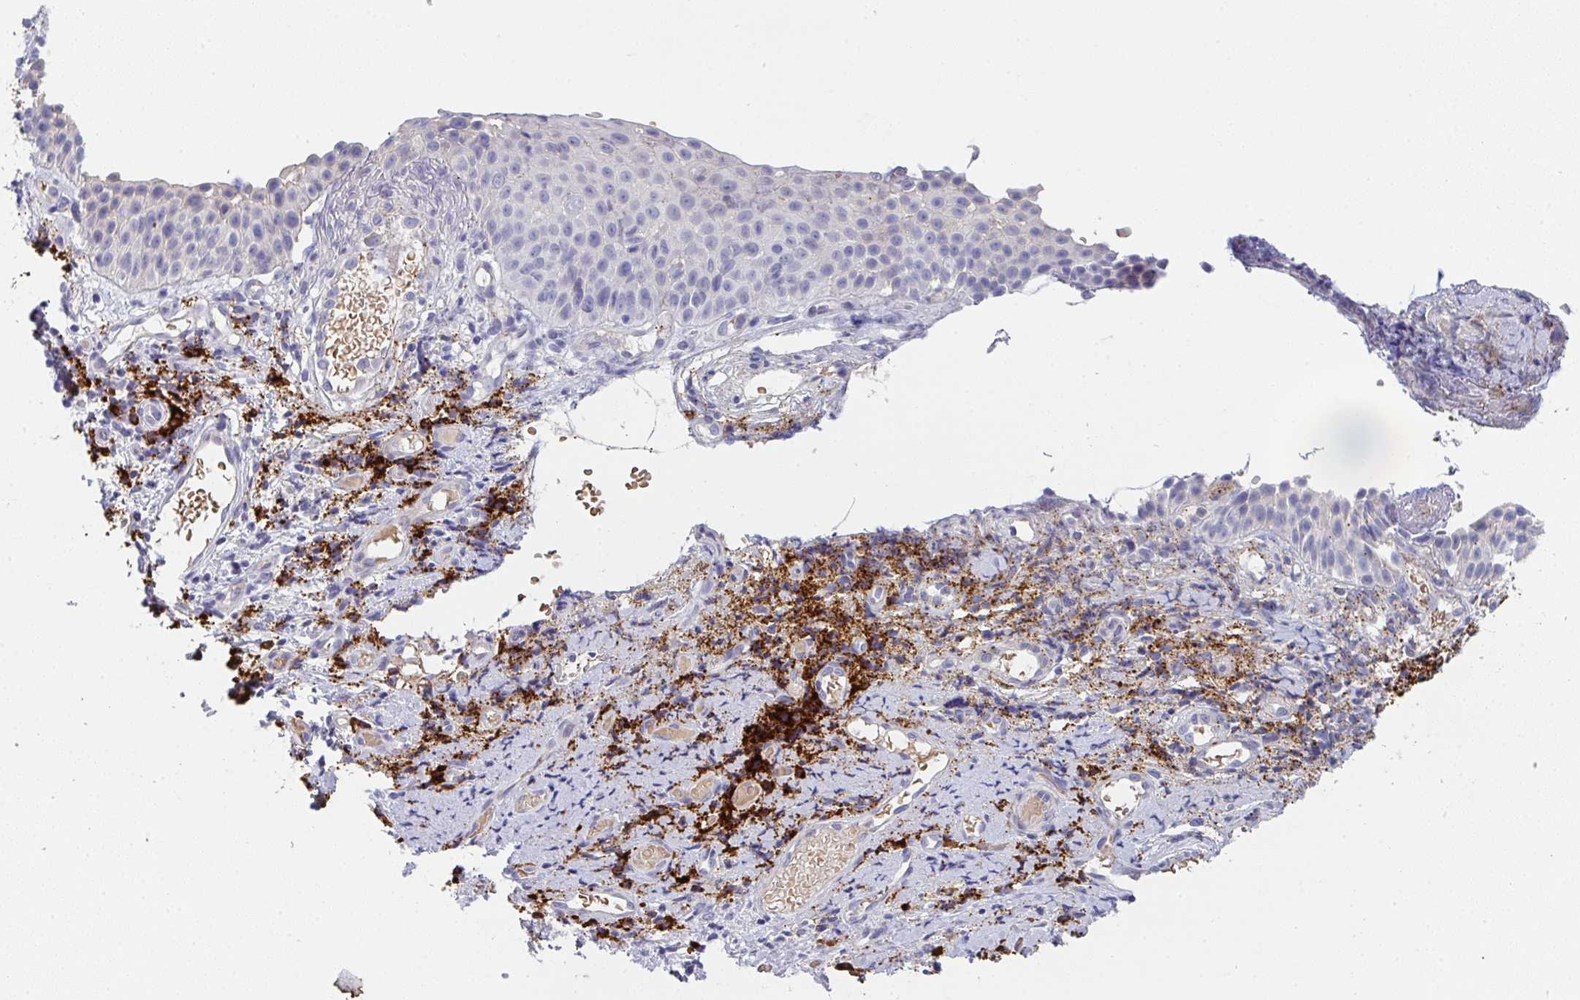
{"staining": {"intensity": "negative", "quantity": "none", "location": "none"}, "tissue": "nasopharynx", "cell_type": "Respiratory epithelial cells", "image_type": "normal", "snomed": [{"axis": "morphology", "description": "Normal tissue, NOS"}, {"axis": "morphology", "description": "Inflammation, NOS"}, {"axis": "topography", "description": "Nasopharynx"}], "caption": "This micrograph is of benign nasopharynx stained with IHC to label a protein in brown with the nuclei are counter-stained blue. There is no expression in respiratory epithelial cells.", "gene": "CACNA1S", "patient": {"sex": "male", "age": 54}}